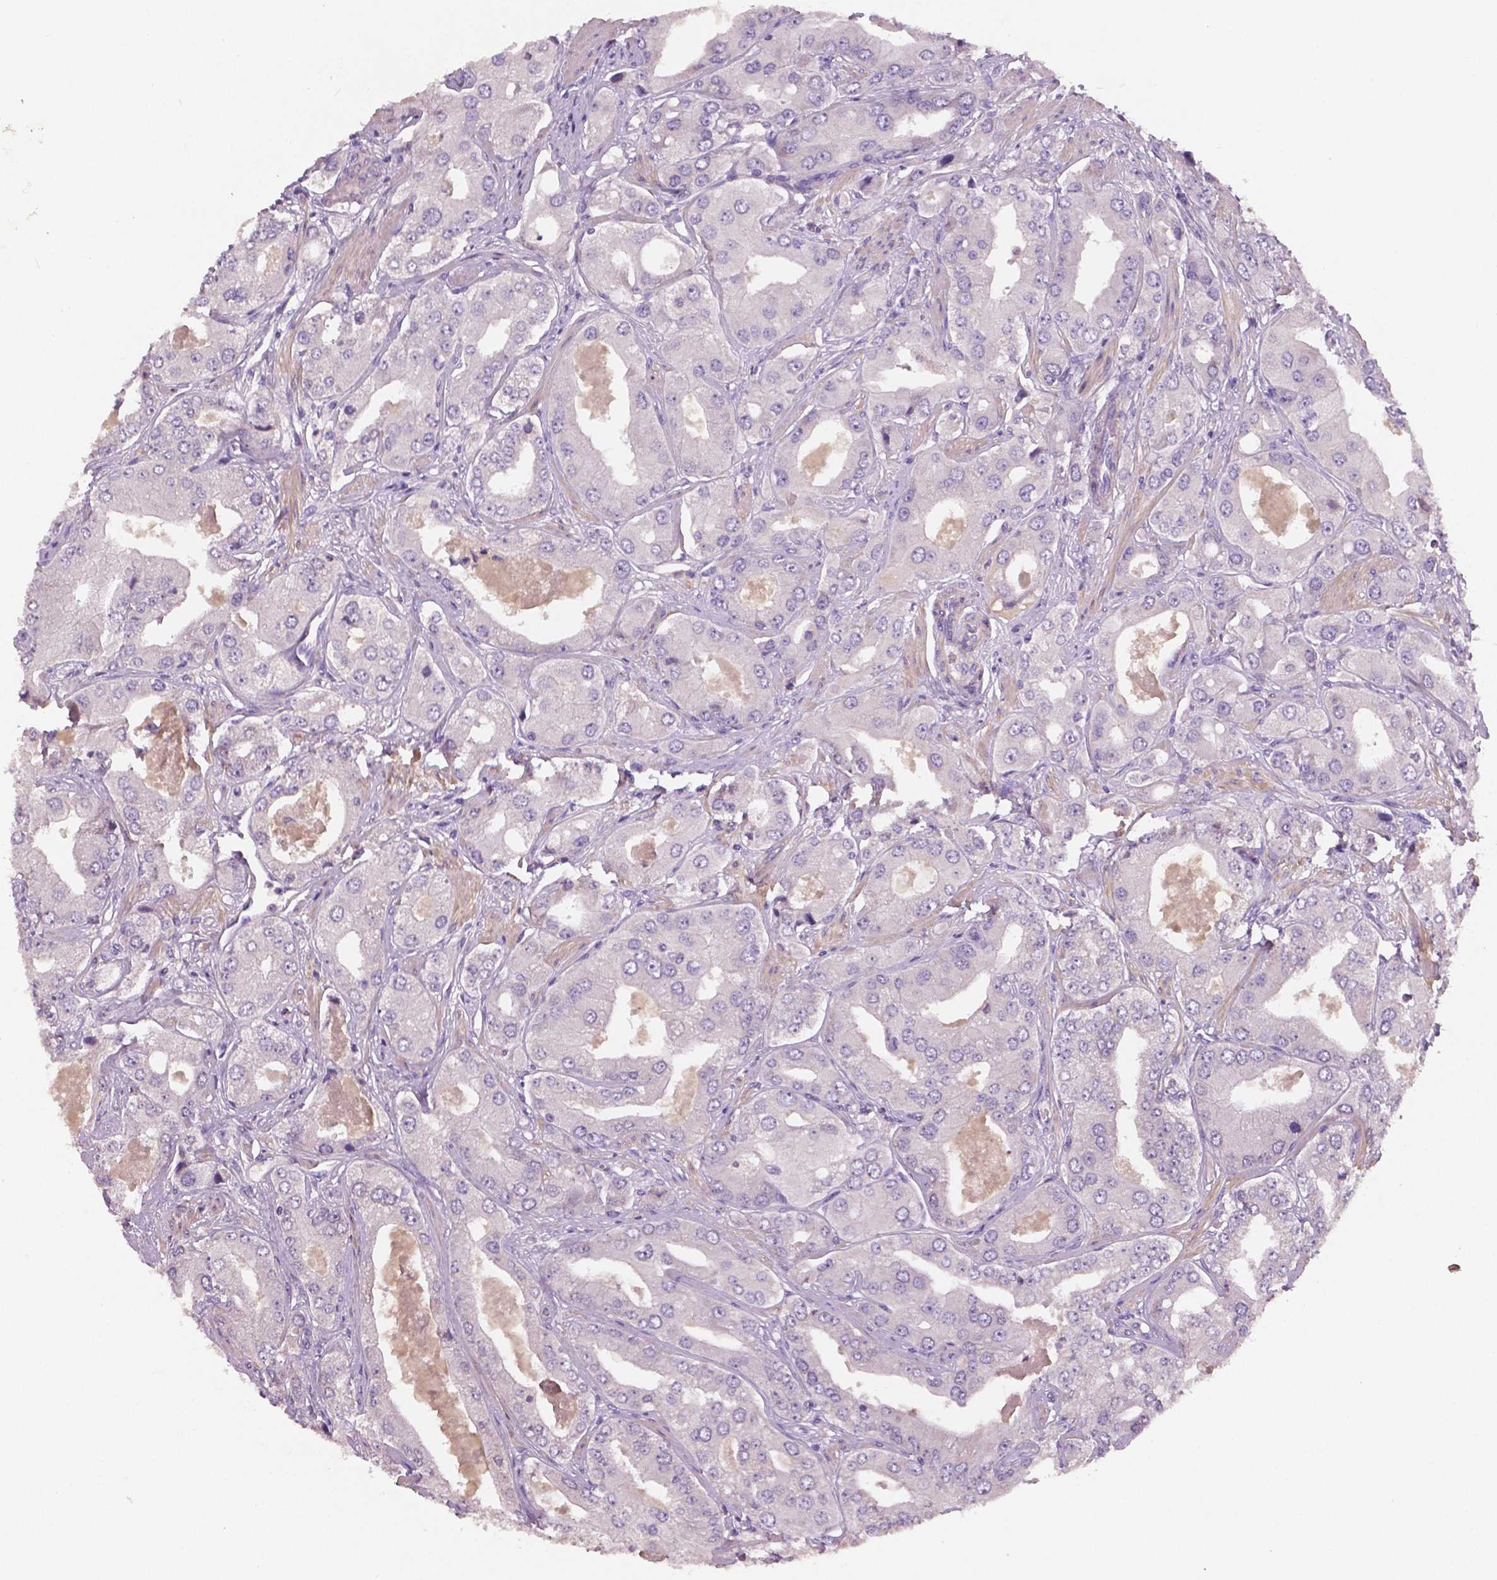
{"staining": {"intensity": "negative", "quantity": "none", "location": "none"}, "tissue": "prostate cancer", "cell_type": "Tumor cells", "image_type": "cancer", "snomed": [{"axis": "morphology", "description": "Adenocarcinoma, Low grade"}, {"axis": "topography", "description": "Prostate"}], "caption": "This is an IHC photomicrograph of adenocarcinoma (low-grade) (prostate). There is no expression in tumor cells.", "gene": "LSM14B", "patient": {"sex": "male", "age": 60}}